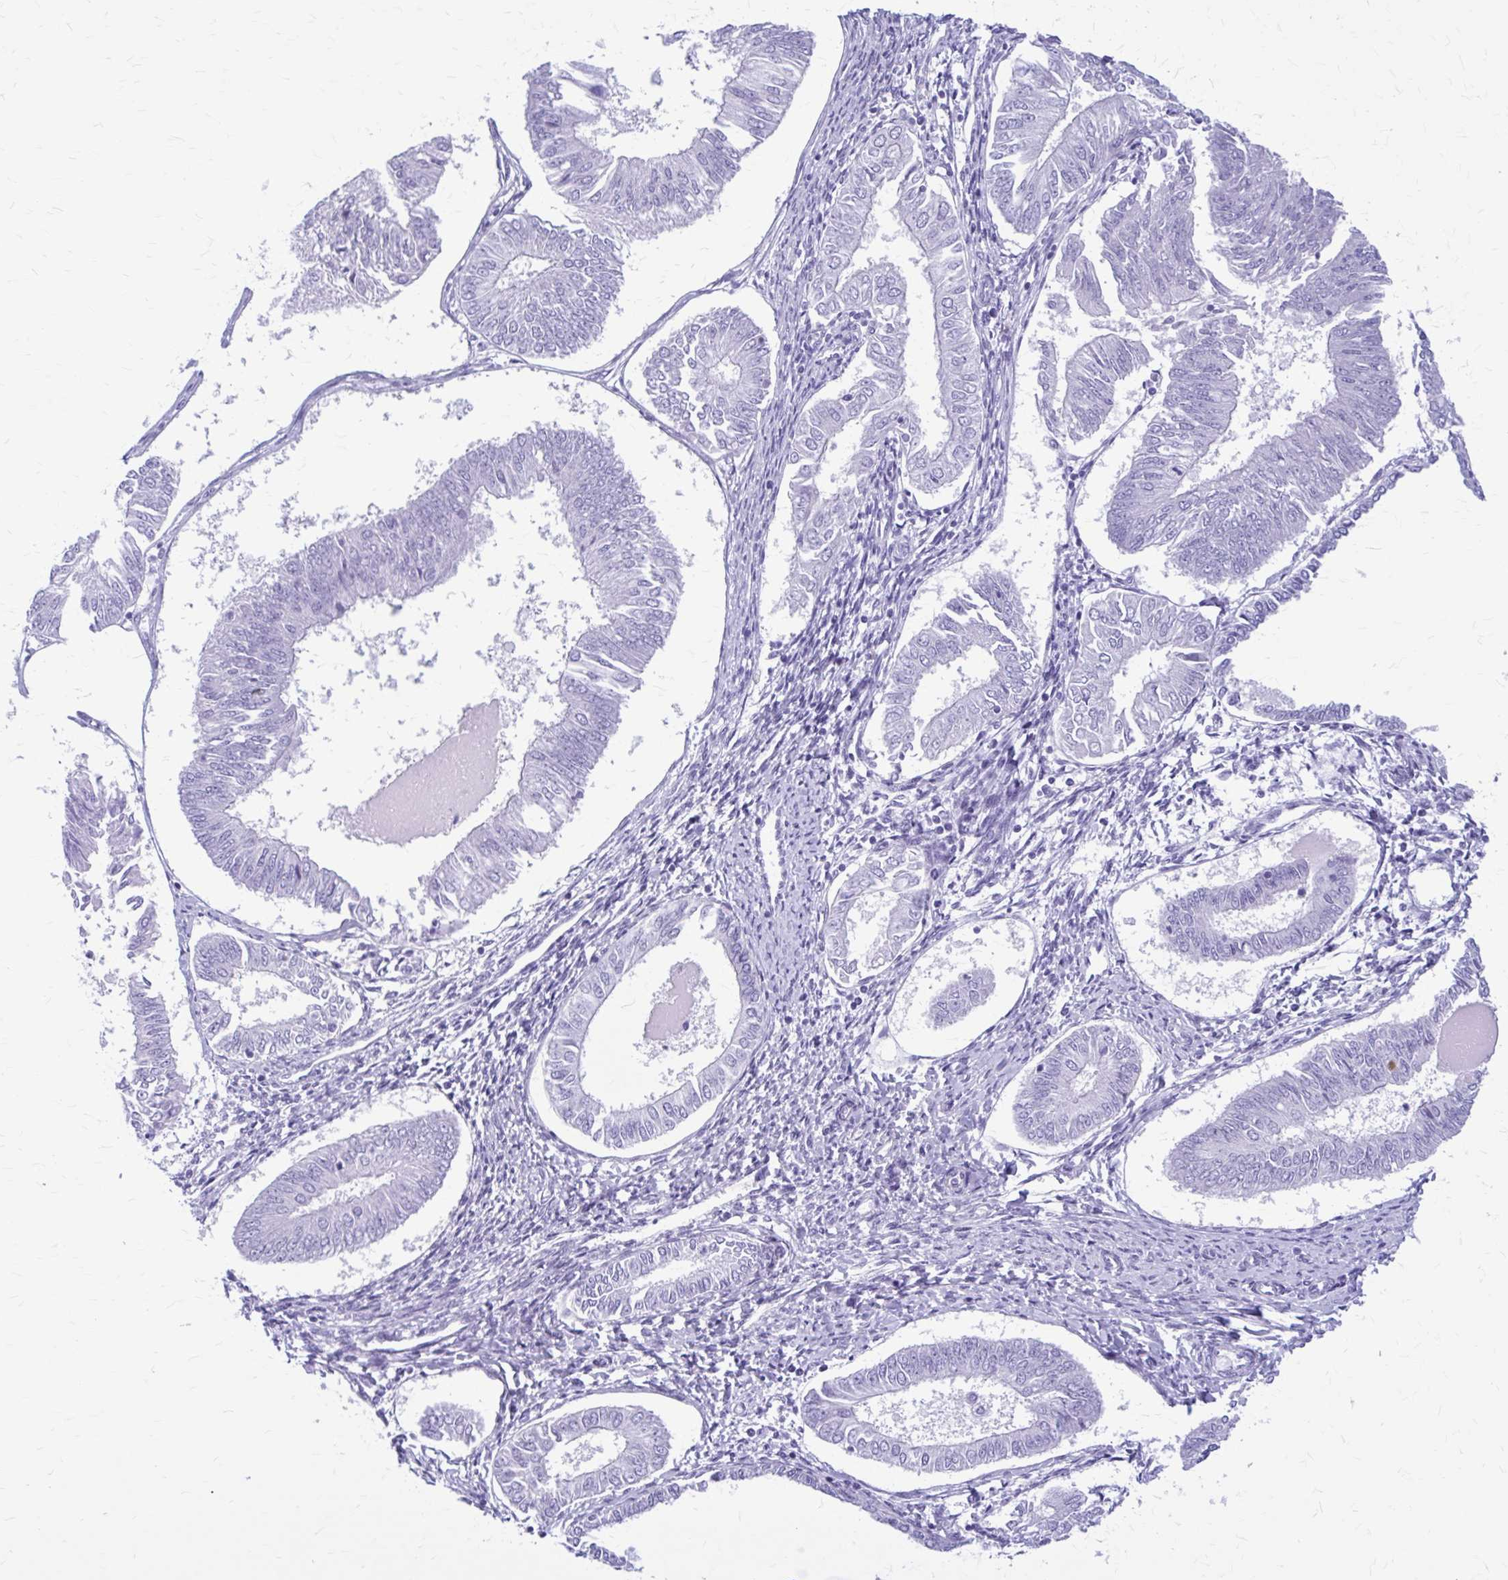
{"staining": {"intensity": "negative", "quantity": "none", "location": "none"}, "tissue": "endometrial cancer", "cell_type": "Tumor cells", "image_type": "cancer", "snomed": [{"axis": "morphology", "description": "Adenocarcinoma, NOS"}, {"axis": "topography", "description": "Endometrium"}], "caption": "A high-resolution photomicrograph shows immunohistochemistry (IHC) staining of endometrial adenocarcinoma, which displays no significant expression in tumor cells.", "gene": "KLHDC7A", "patient": {"sex": "female", "age": 58}}